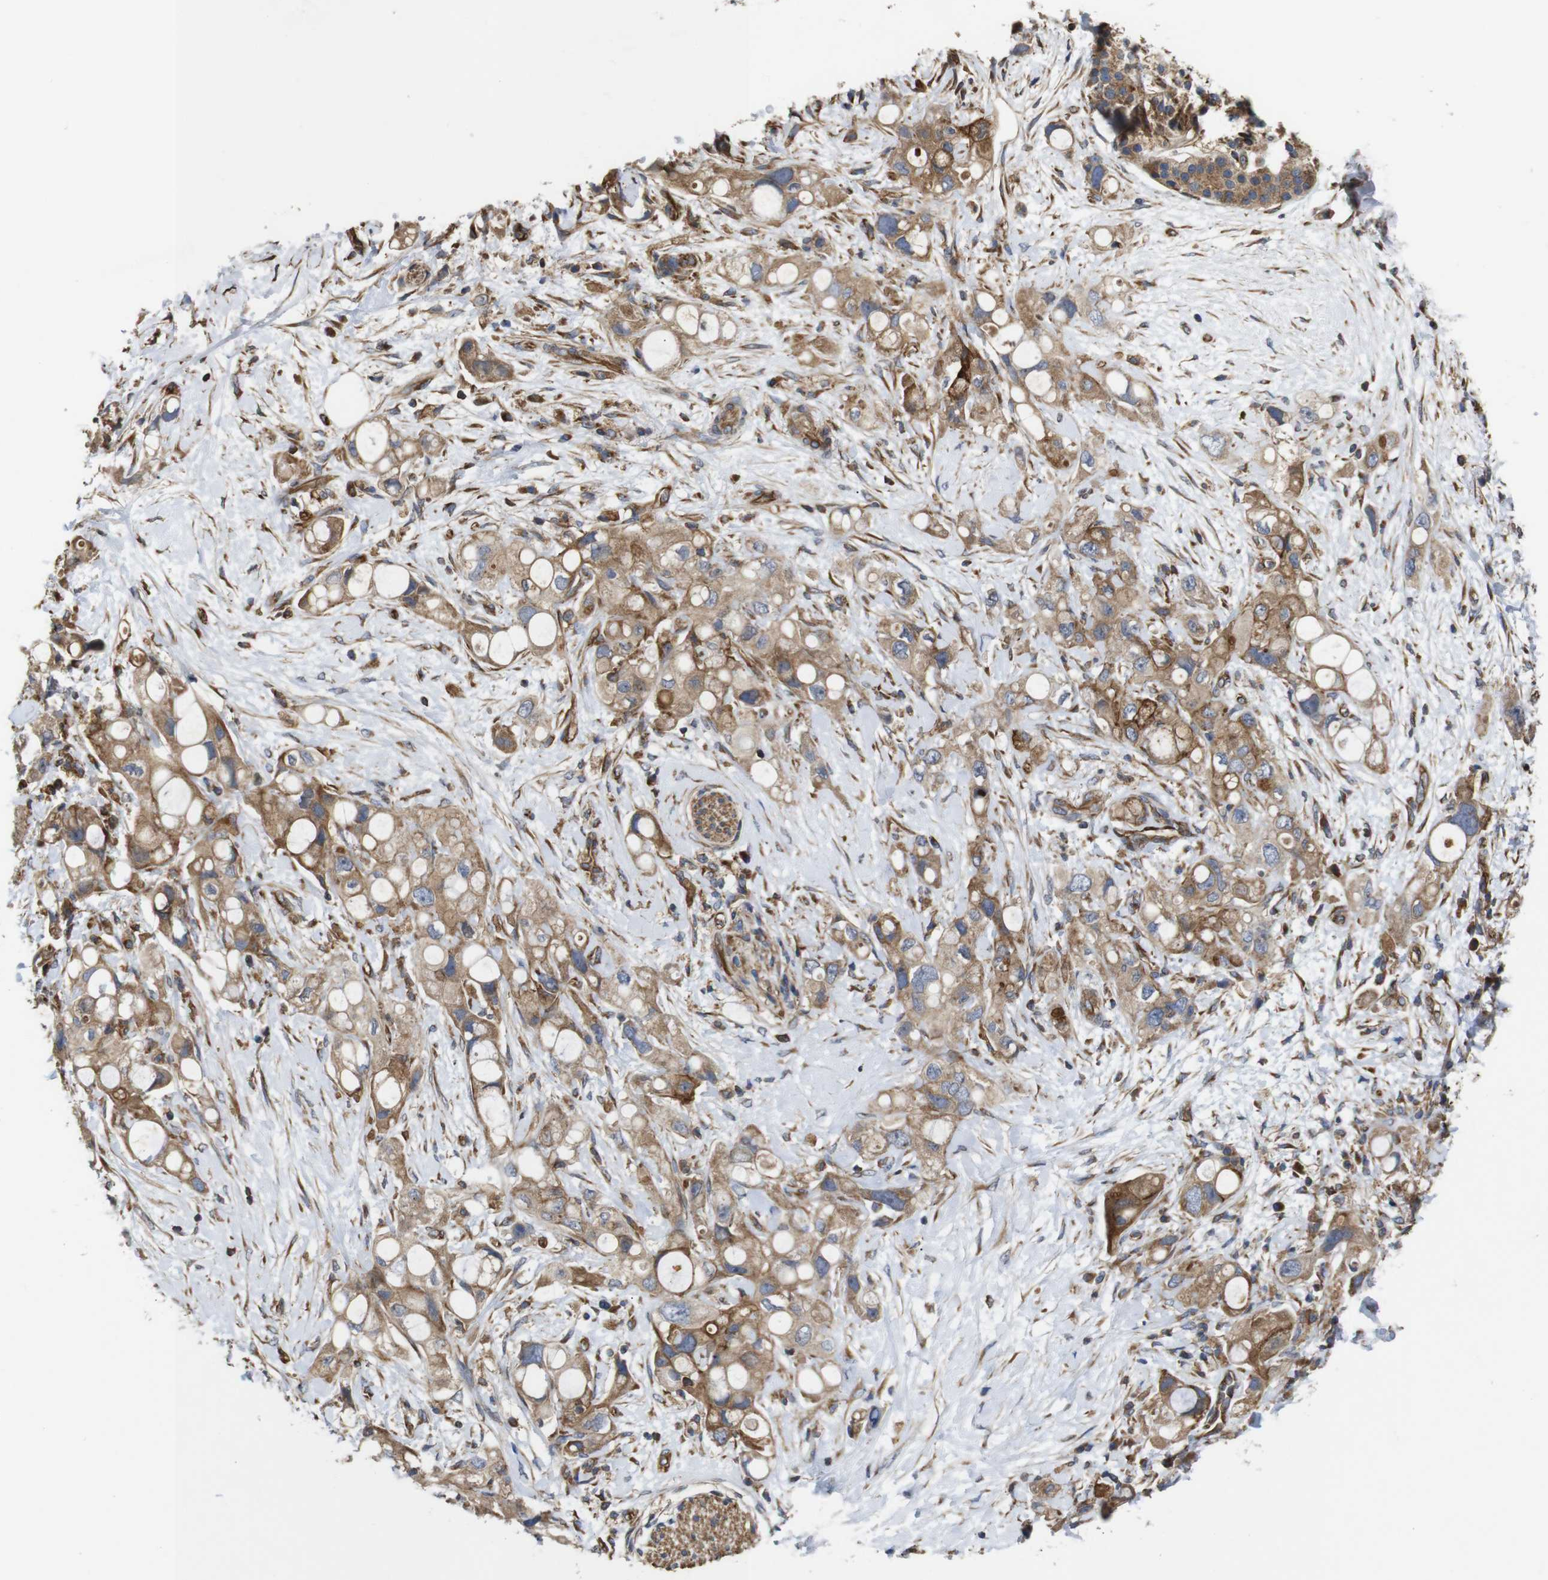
{"staining": {"intensity": "moderate", "quantity": ">75%", "location": "cytoplasmic/membranous"}, "tissue": "pancreatic cancer", "cell_type": "Tumor cells", "image_type": "cancer", "snomed": [{"axis": "morphology", "description": "Adenocarcinoma, NOS"}, {"axis": "topography", "description": "Pancreas"}], "caption": "About >75% of tumor cells in adenocarcinoma (pancreatic) exhibit moderate cytoplasmic/membranous protein positivity as visualized by brown immunohistochemical staining.", "gene": "POMK", "patient": {"sex": "female", "age": 56}}